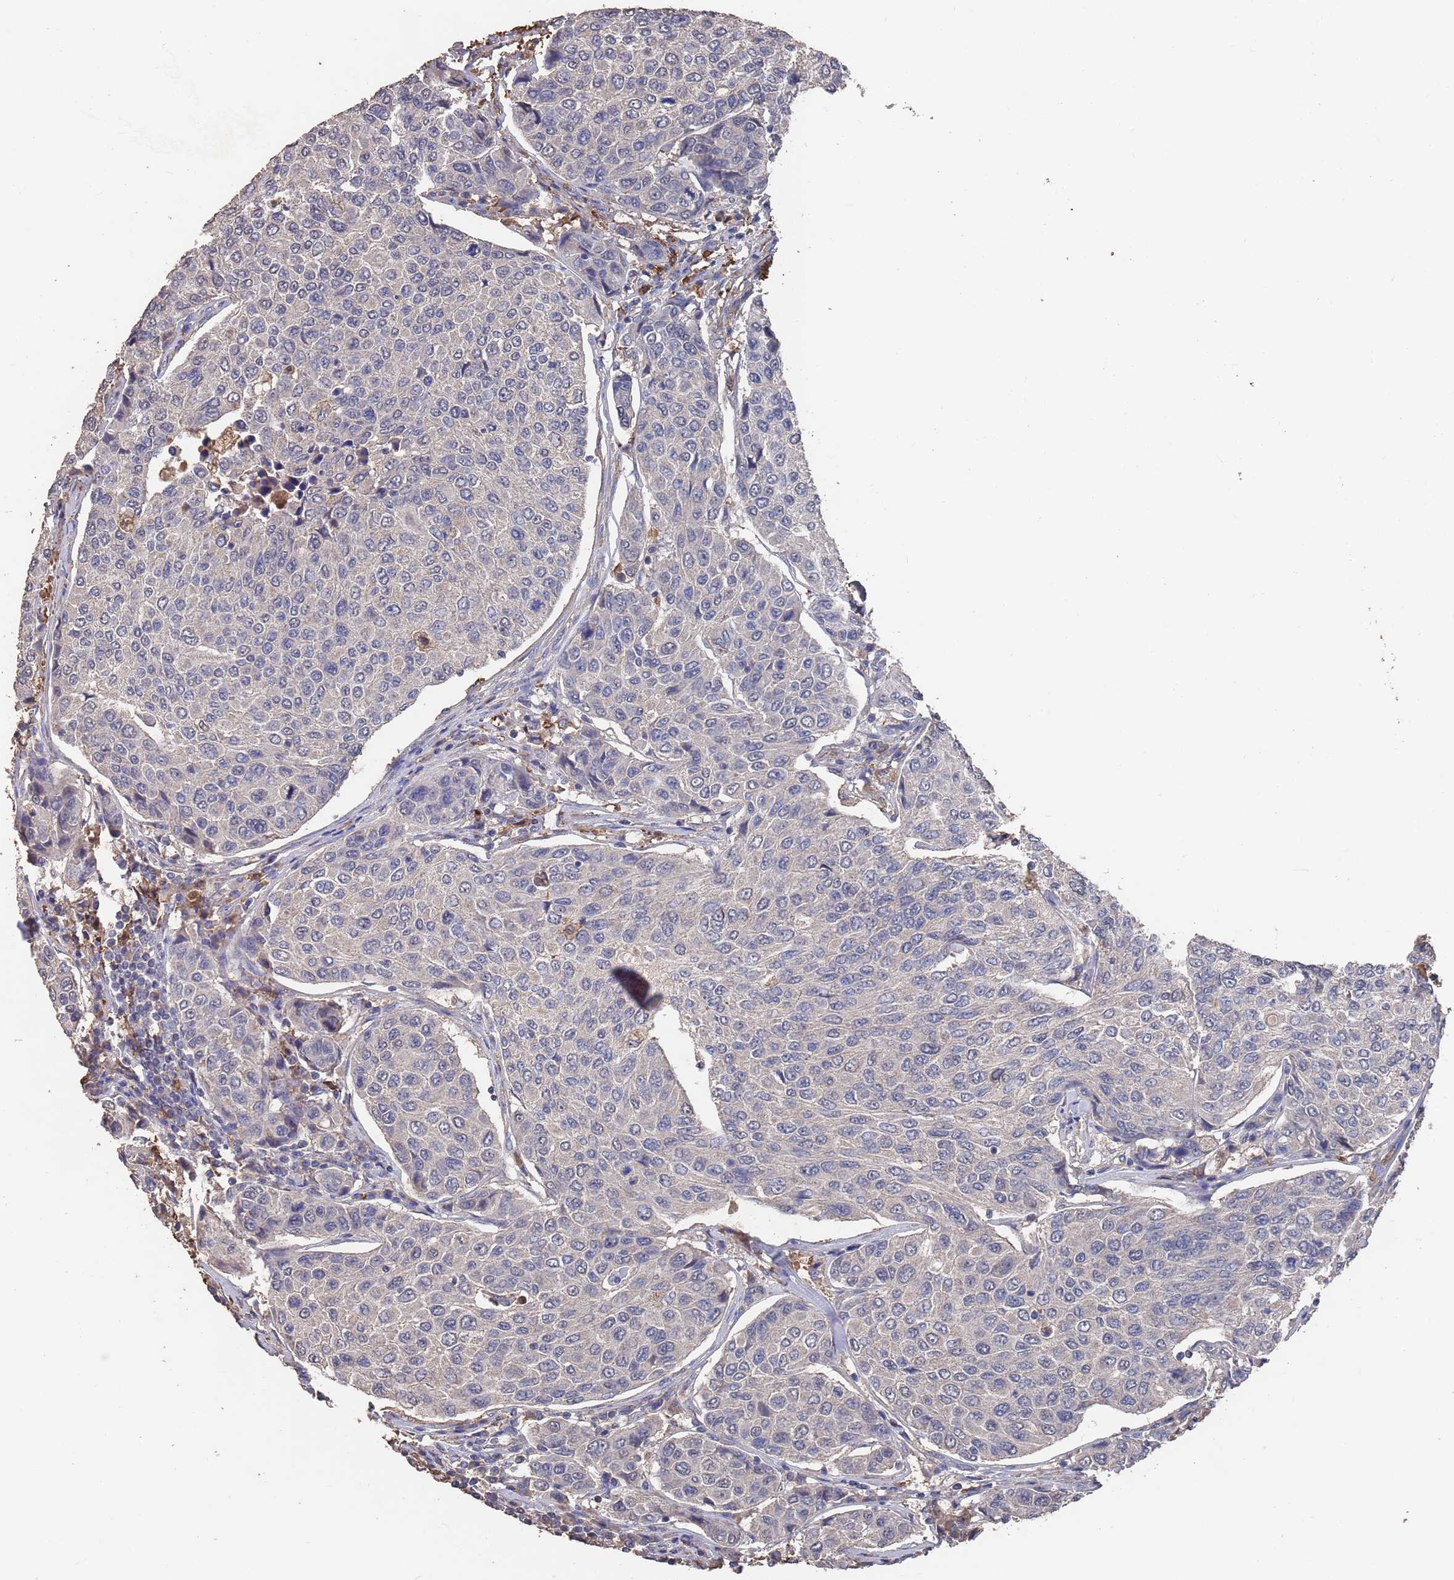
{"staining": {"intensity": "negative", "quantity": "none", "location": "none"}, "tissue": "breast cancer", "cell_type": "Tumor cells", "image_type": "cancer", "snomed": [{"axis": "morphology", "description": "Duct carcinoma"}, {"axis": "topography", "description": "Breast"}], "caption": "Breast cancer stained for a protein using IHC shows no expression tumor cells.", "gene": "BTBD18", "patient": {"sex": "female", "age": 55}}